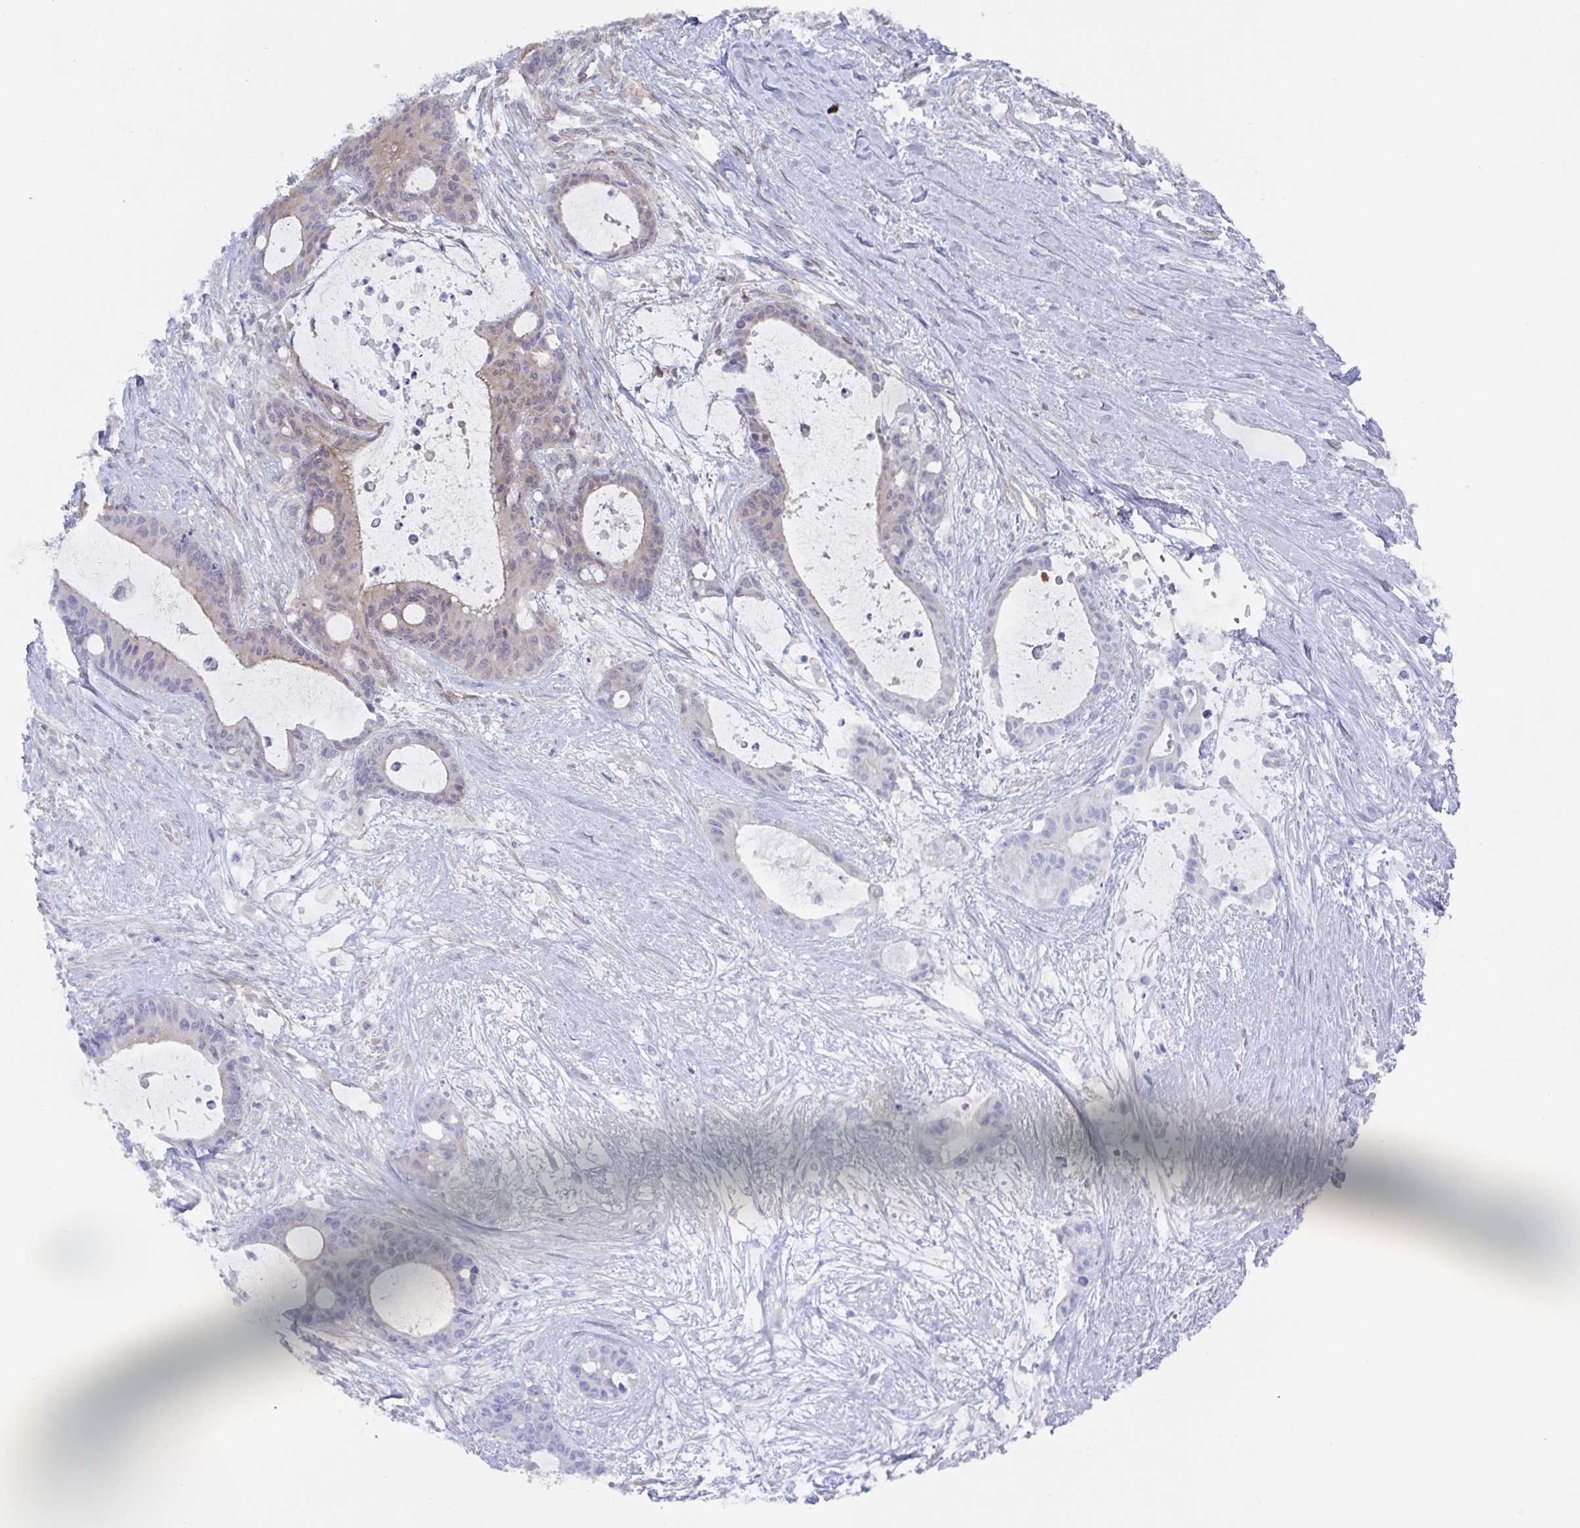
{"staining": {"intensity": "negative", "quantity": "none", "location": "none"}, "tissue": "liver cancer", "cell_type": "Tumor cells", "image_type": "cancer", "snomed": [{"axis": "morphology", "description": "Normal tissue, NOS"}, {"axis": "morphology", "description": "Cholangiocarcinoma"}, {"axis": "topography", "description": "Liver"}, {"axis": "topography", "description": "Peripheral nerve tissue"}], "caption": "Tumor cells are negative for brown protein staining in liver cancer. (Immunohistochemistry, brightfield microscopy, high magnification).", "gene": "AGFG2", "patient": {"sex": "female", "age": 73}}